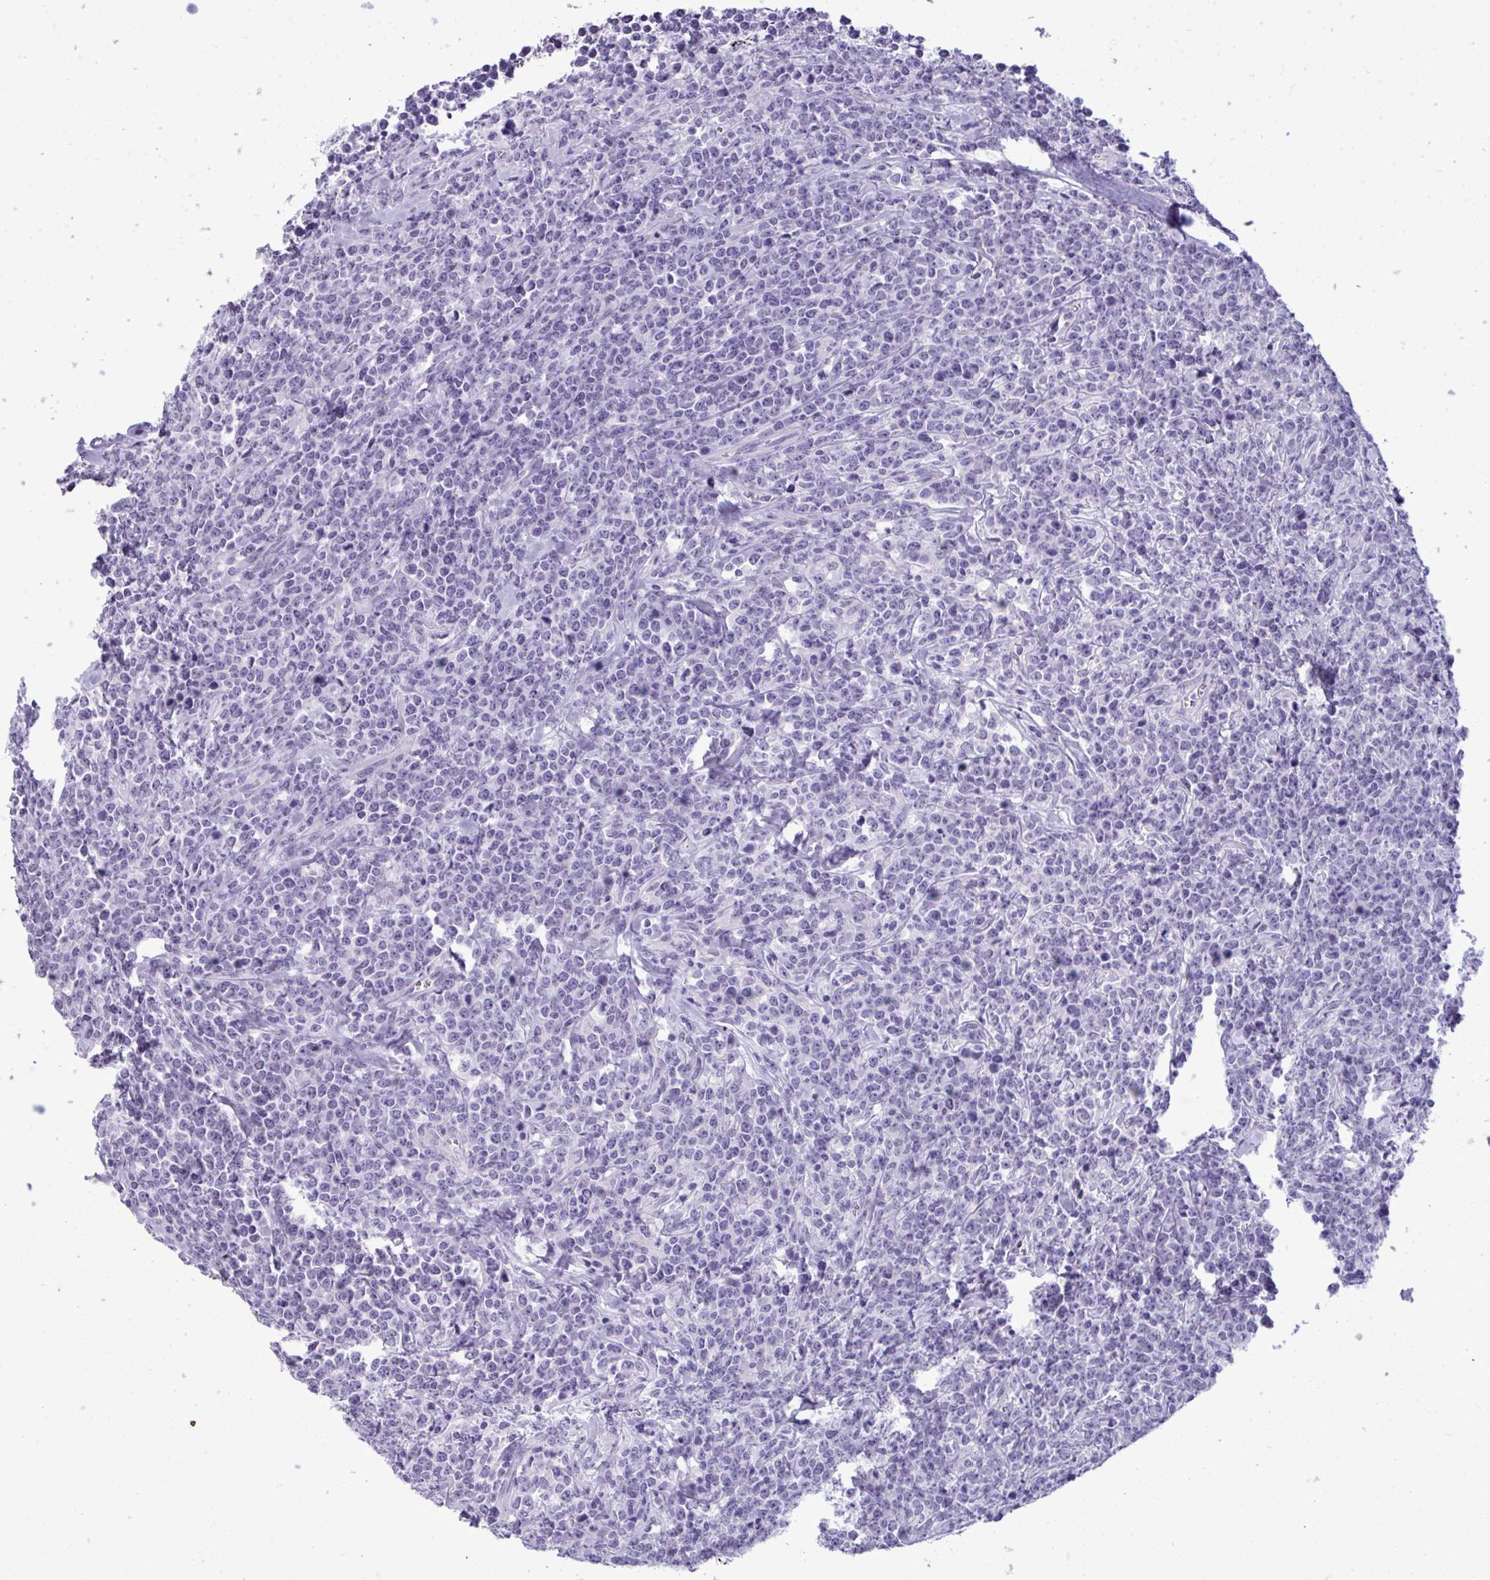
{"staining": {"intensity": "negative", "quantity": "none", "location": "none"}, "tissue": "lymphoma", "cell_type": "Tumor cells", "image_type": "cancer", "snomed": [{"axis": "morphology", "description": "Malignant lymphoma, non-Hodgkin's type, High grade"}, {"axis": "topography", "description": "Small intestine"}], "caption": "The histopathology image reveals no staining of tumor cells in lymphoma.", "gene": "PRM2", "patient": {"sex": "female", "age": 56}}